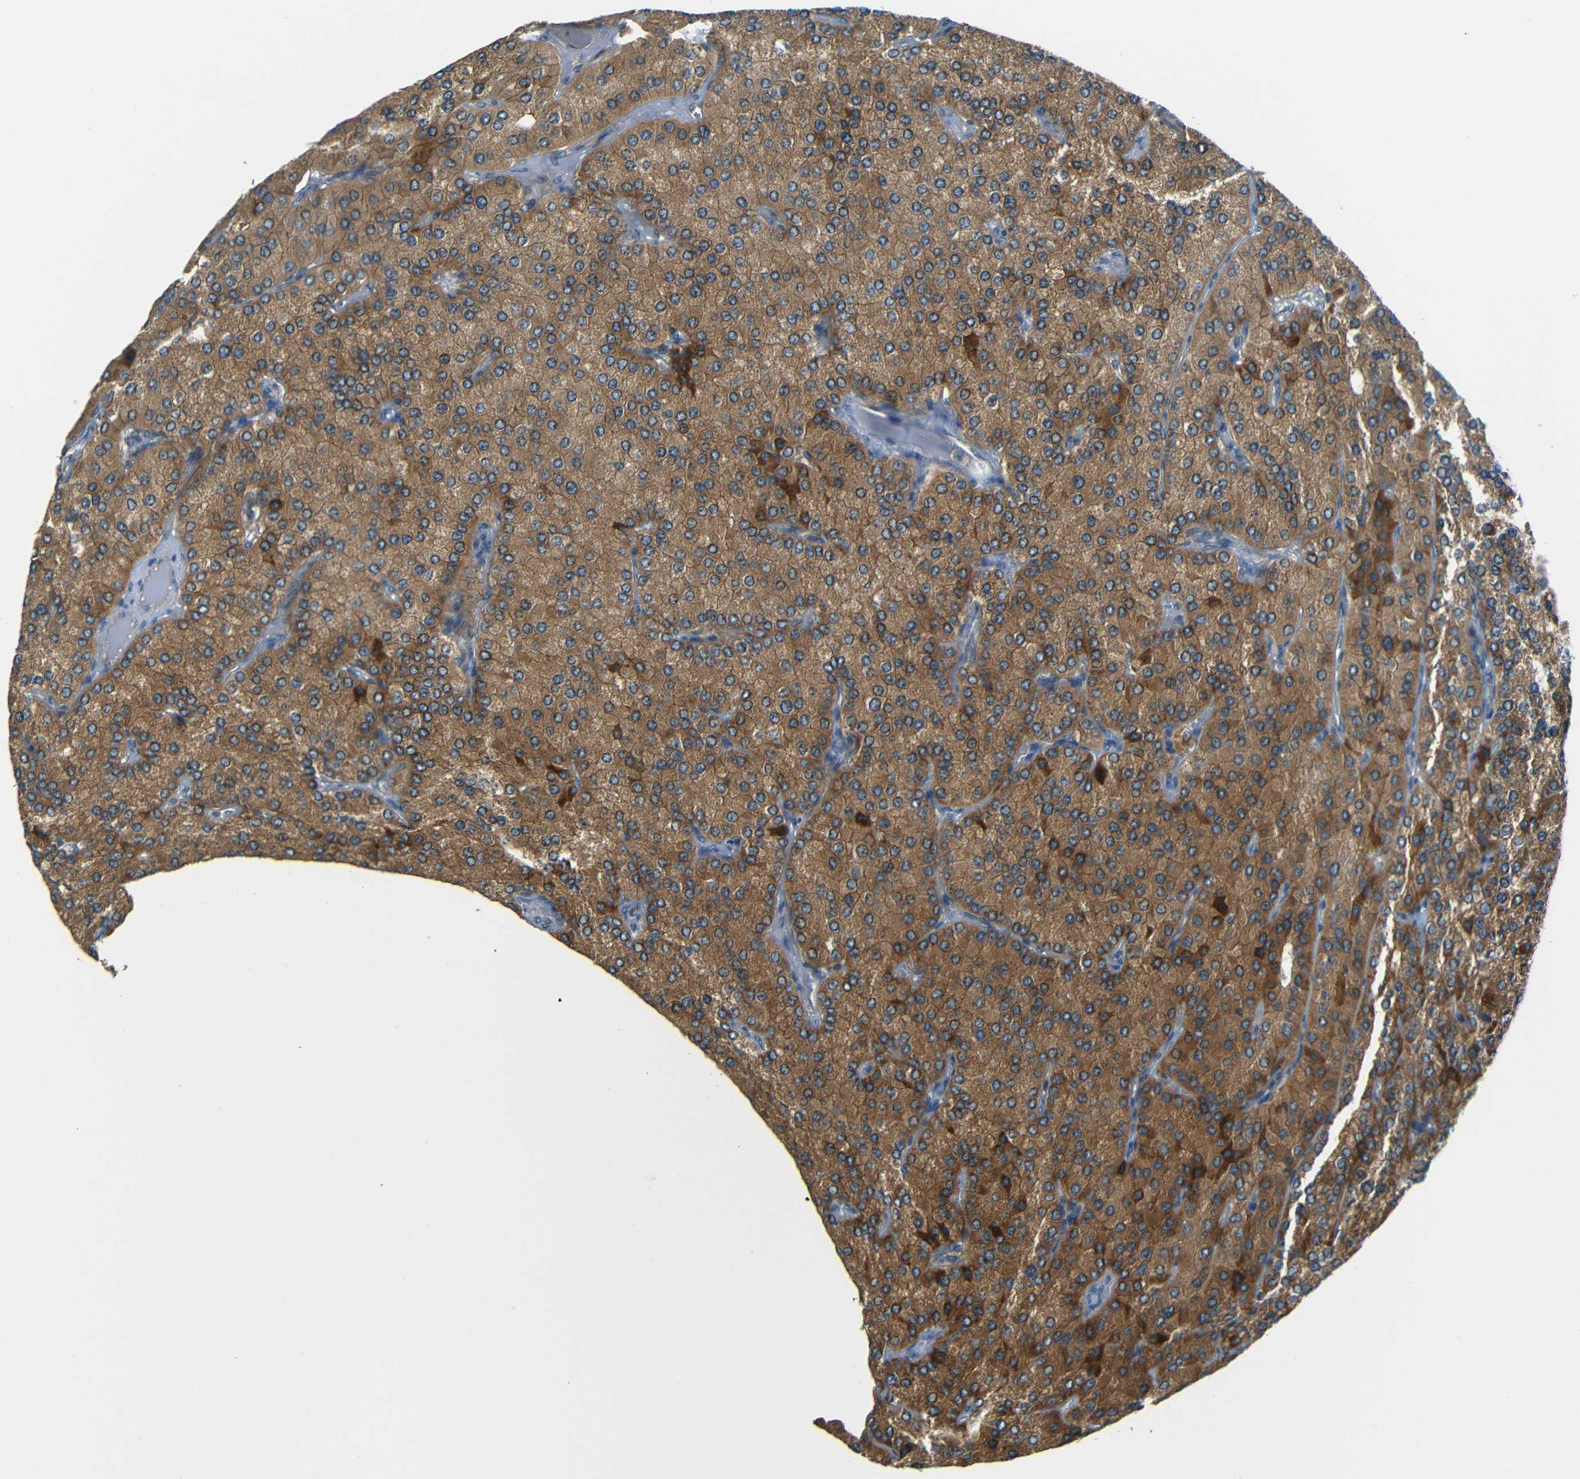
{"staining": {"intensity": "strong", "quantity": ">75%", "location": "cytoplasmic/membranous"}, "tissue": "parathyroid gland", "cell_type": "Glandular cells", "image_type": "normal", "snomed": [{"axis": "morphology", "description": "Normal tissue, NOS"}, {"axis": "morphology", "description": "Adenoma, NOS"}, {"axis": "topography", "description": "Parathyroid gland"}], "caption": "Parathyroid gland was stained to show a protein in brown. There is high levels of strong cytoplasmic/membranous positivity in approximately >75% of glandular cells.", "gene": "FNDC3A", "patient": {"sex": "female", "age": 86}}